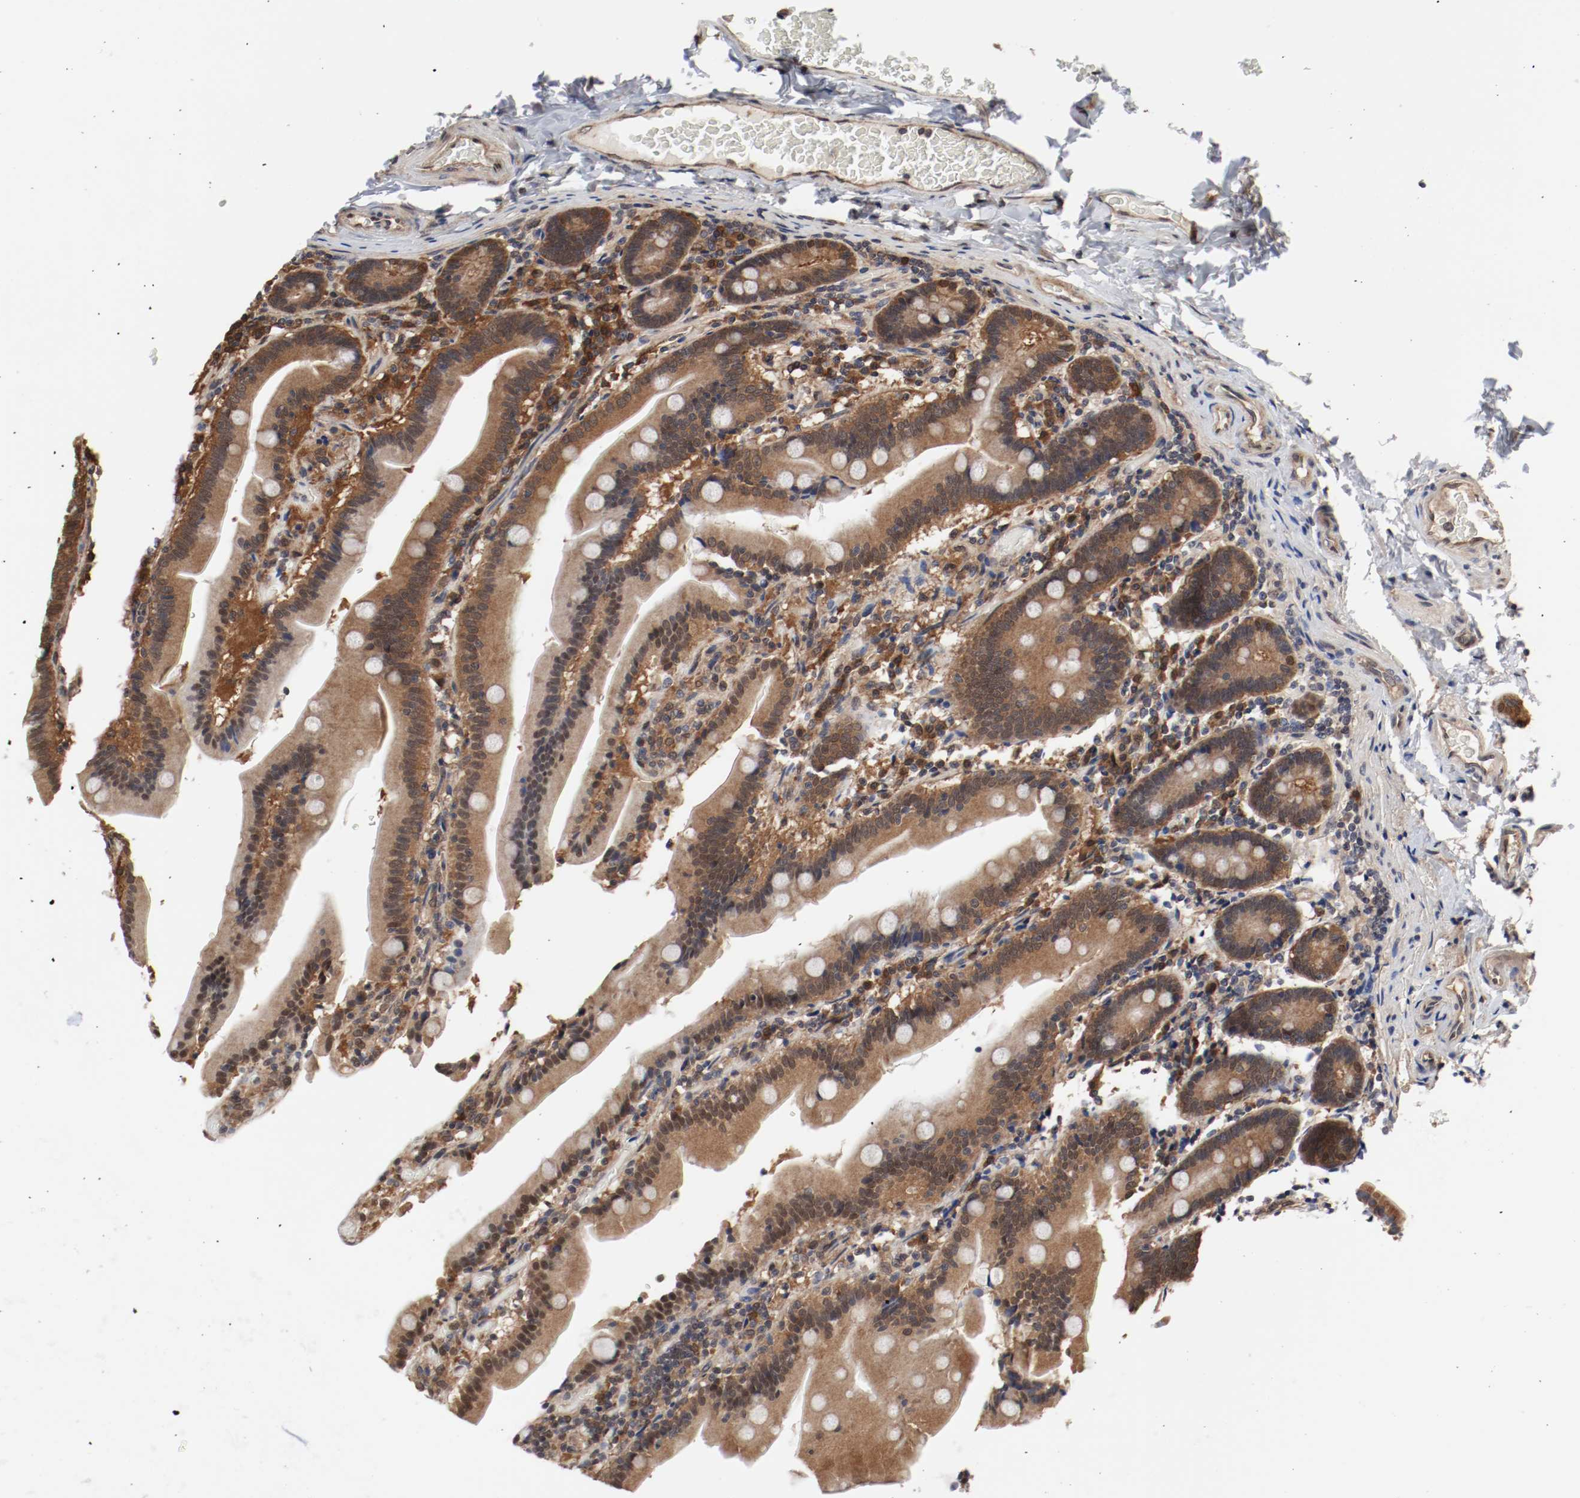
{"staining": {"intensity": "moderate", "quantity": ">75%", "location": "cytoplasmic/membranous,nuclear"}, "tissue": "duodenum", "cell_type": "Glandular cells", "image_type": "normal", "snomed": [{"axis": "morphology", "description": "Normal tissue, NOS"}, {"axis": "topography", "description": "Duodenum"}], "caption": "Moderate cytoplasmic/membranous,nuclear expression is present in approximately >75% of glandular cells in normal duodenum.", "gene": "AFG3L2", "patient": {"sex": "female", "age": 53}}